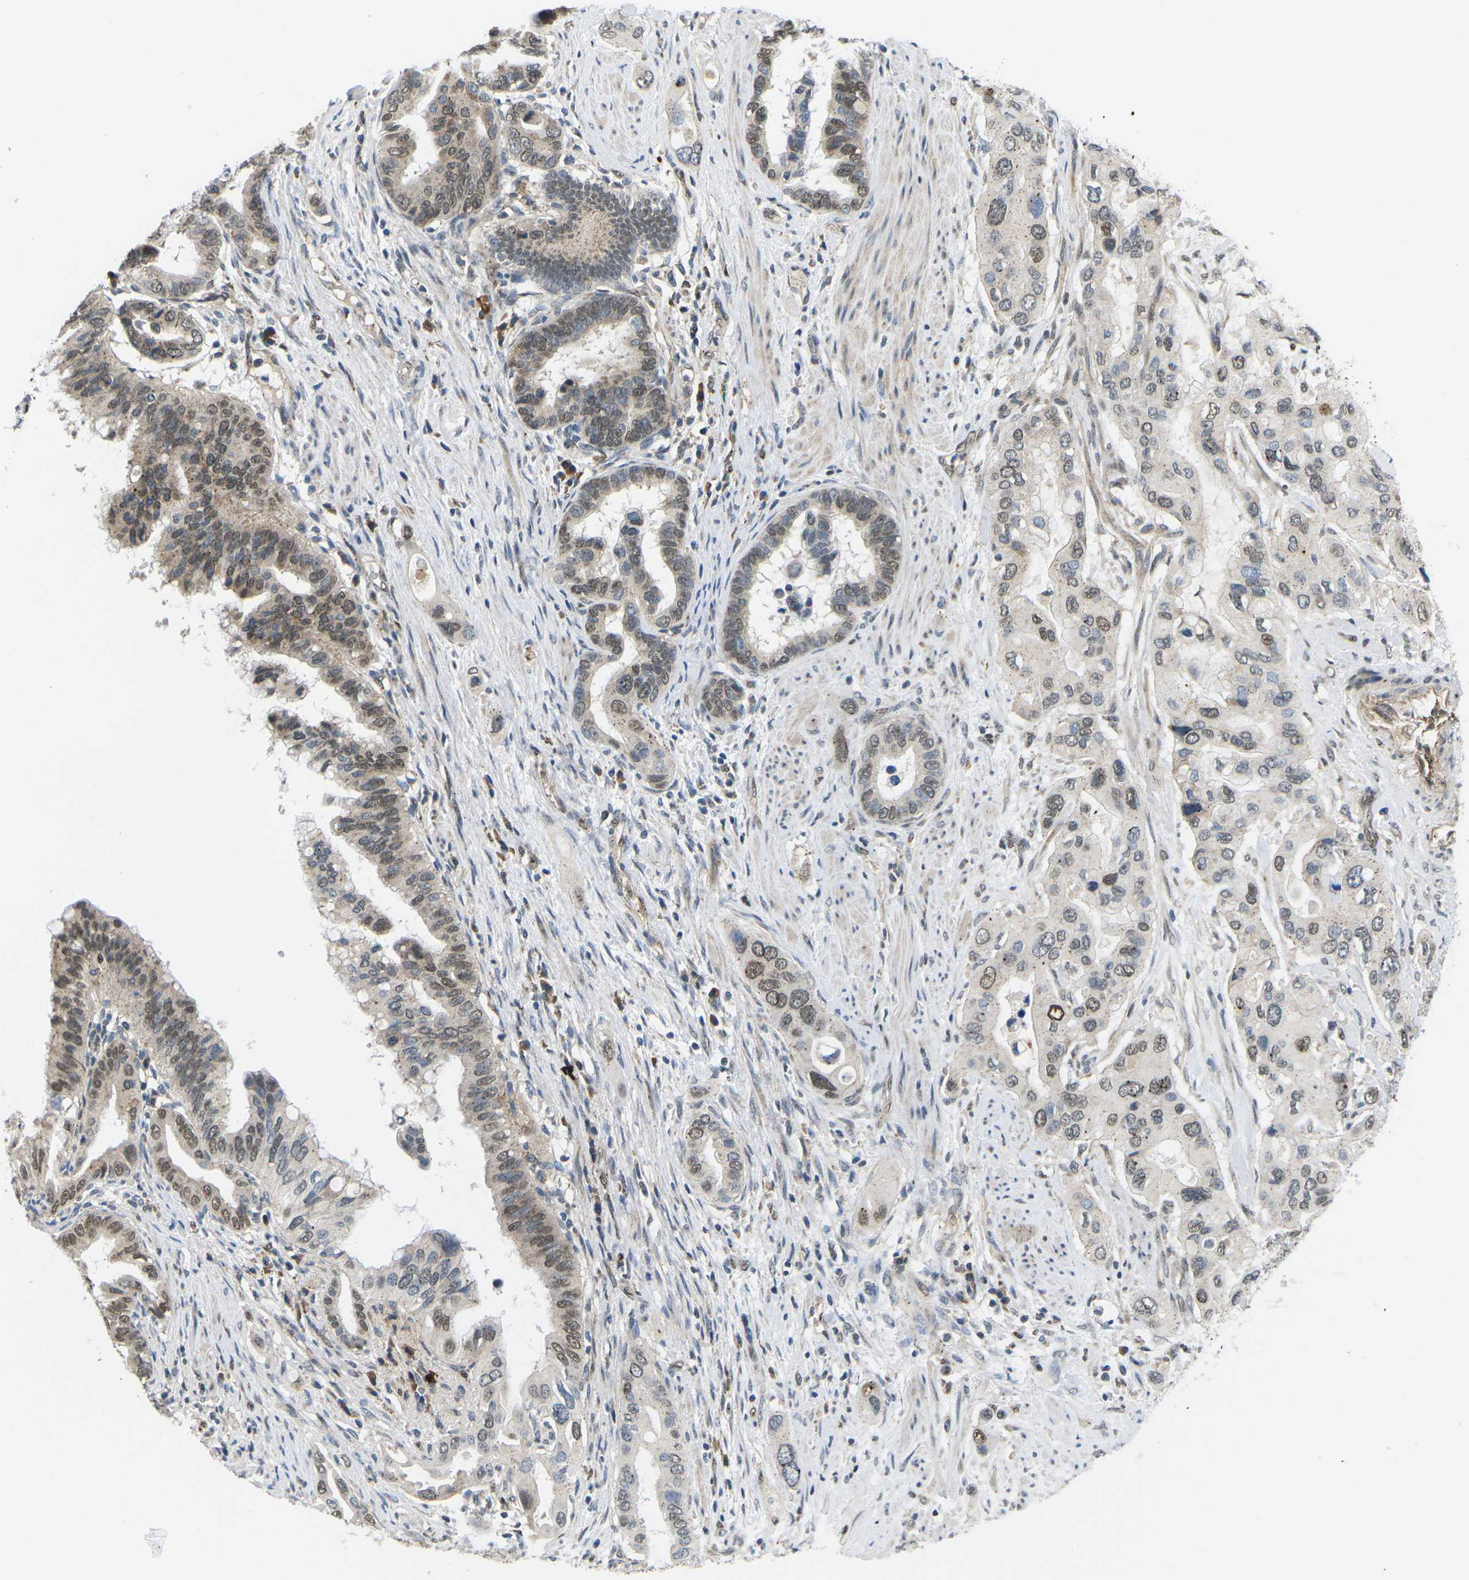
{"staining": {"intensity": "moderate", "quantity": "25%-75%", "location": "nuclear"}, "tissue": "pancreatic cancer", "cell_type": "Tumor cells", "image_type": "cancer", "snomed": [{"axis": "morphology", "description": "Adenocarcinoma, NOS"}, {"axis": "topography", "description": "Pancreas"}], "caption": "Moderate nuclear expression is appreciated in approximately 25%-75% of tumor cells in pancreatic adenocarcinoma. (DAB IHC, brown staining for protein, blue staining for nuclei).", "gene": "ERBB4", "patient": {"sex": "female", "age": 56}}